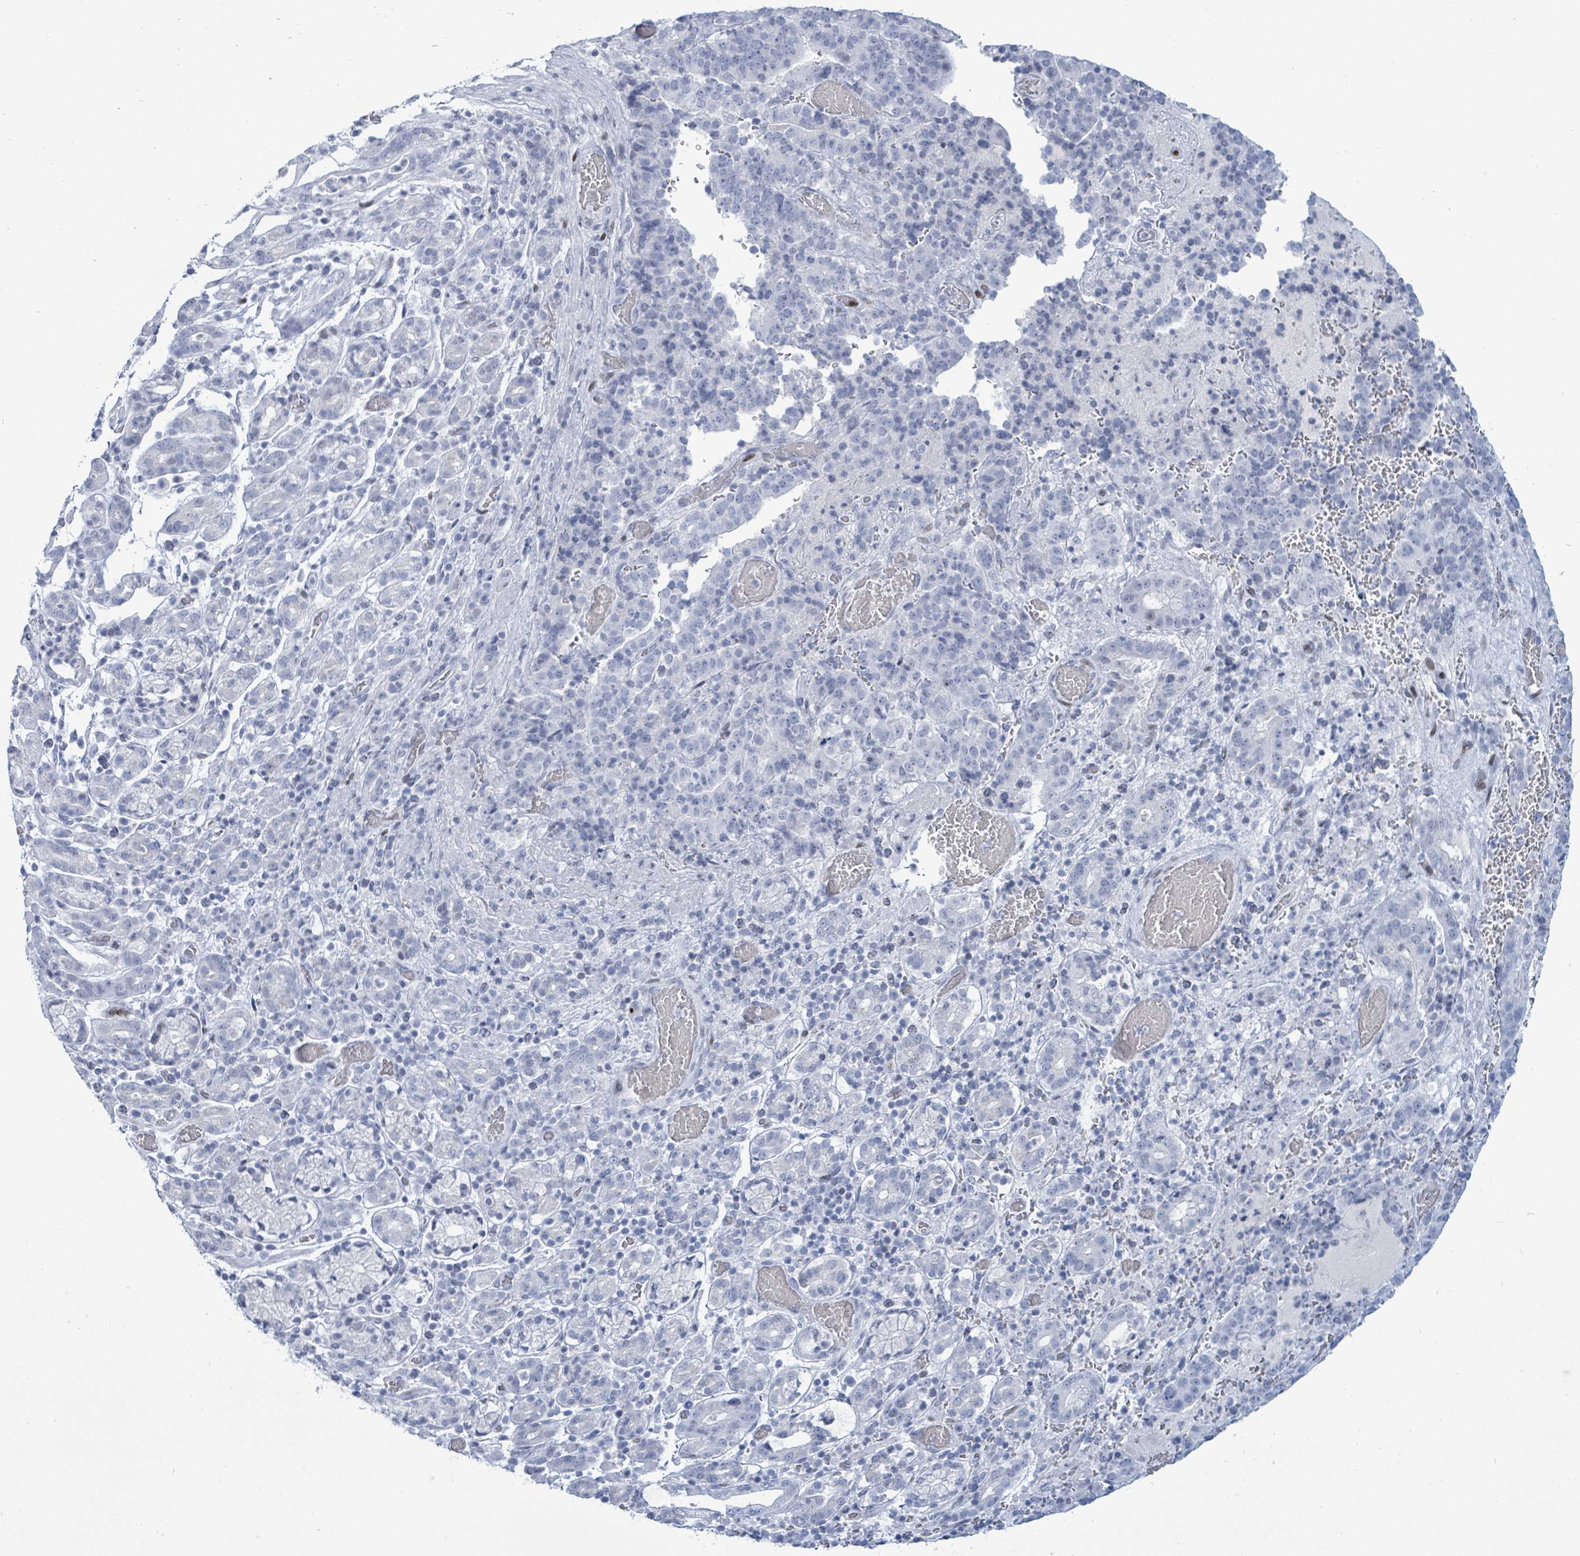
{"staining": {"intensity": "negative", "quantity": "none", "location": "none"}, "tissue": "stomach cancer", "cell_type": "Tumor cells", "image_type": "cancer", "snomed": [{"axis": "morphology", "description": "Adenocarcinoma, NOS"}, {"axis": "topography", "description": "Stomach"}], "caption": "The IHC photomicrograph has no significant expression in tumor cells of stomach cancer tissue.", "gene": "MALL", "patient": {"sex": "male", "age": 48}}